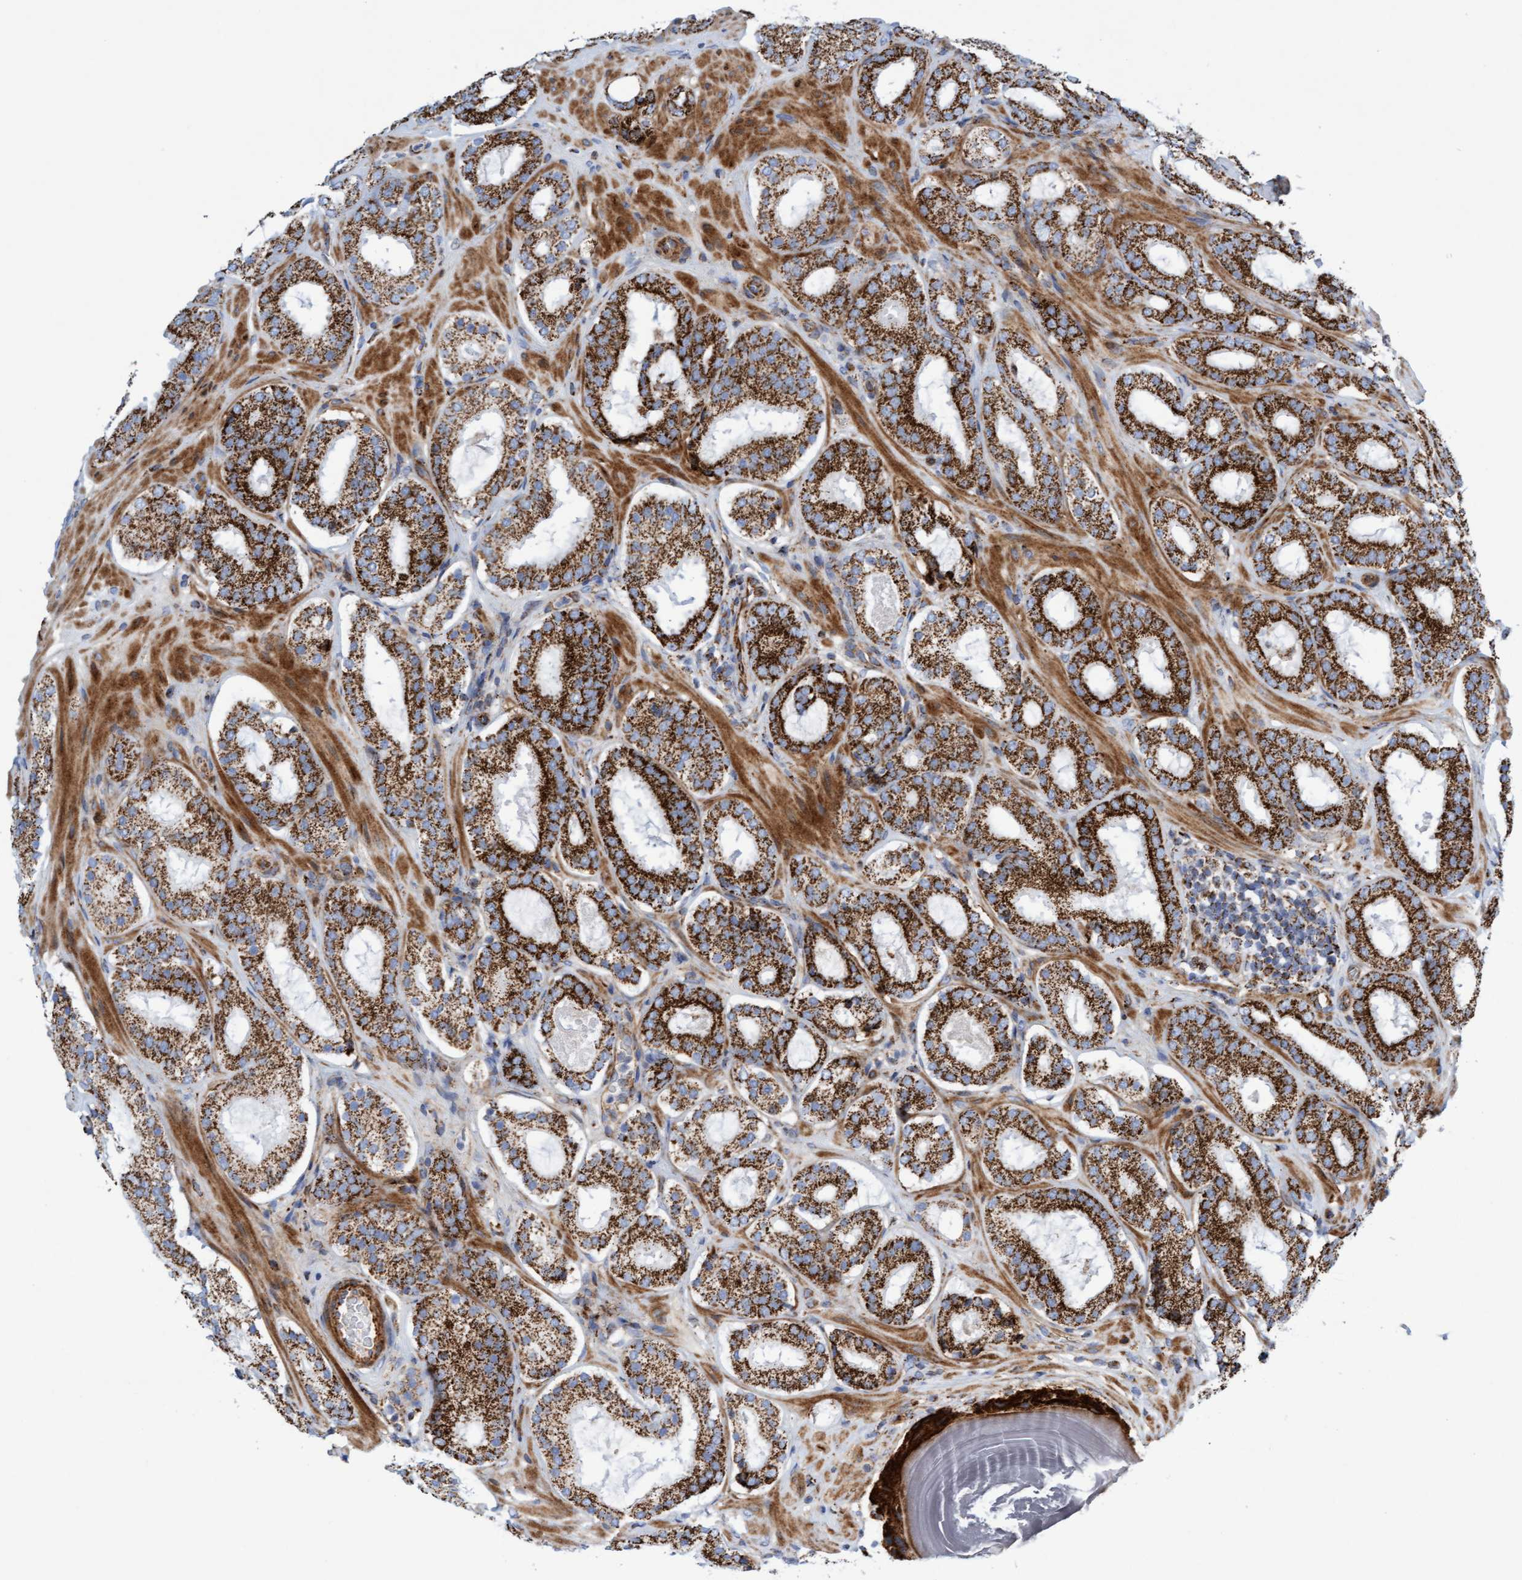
{"staining": {"intensity": "strong", "quantity": ">75%", "location": "cytoplasmic/membranous"}, "tissue": "prostate cancer", "cell_type": "Tumor cells", "image_type": "cancer", "snomed": [{"axis": "morphology", "description": "Adenocarcinoma, Low grade"}, {"axis": "topography", "description": "Prostate"}], "caption": "This micrograph exhibits IHC staining of adenocarcinoma (low-grade) (prostate), with high strong cytoplasmic/membranous expression in approximately >75% of tumor cells.", "gene": "GGTA1", "patient": {"sex": "male", "age": 69}}